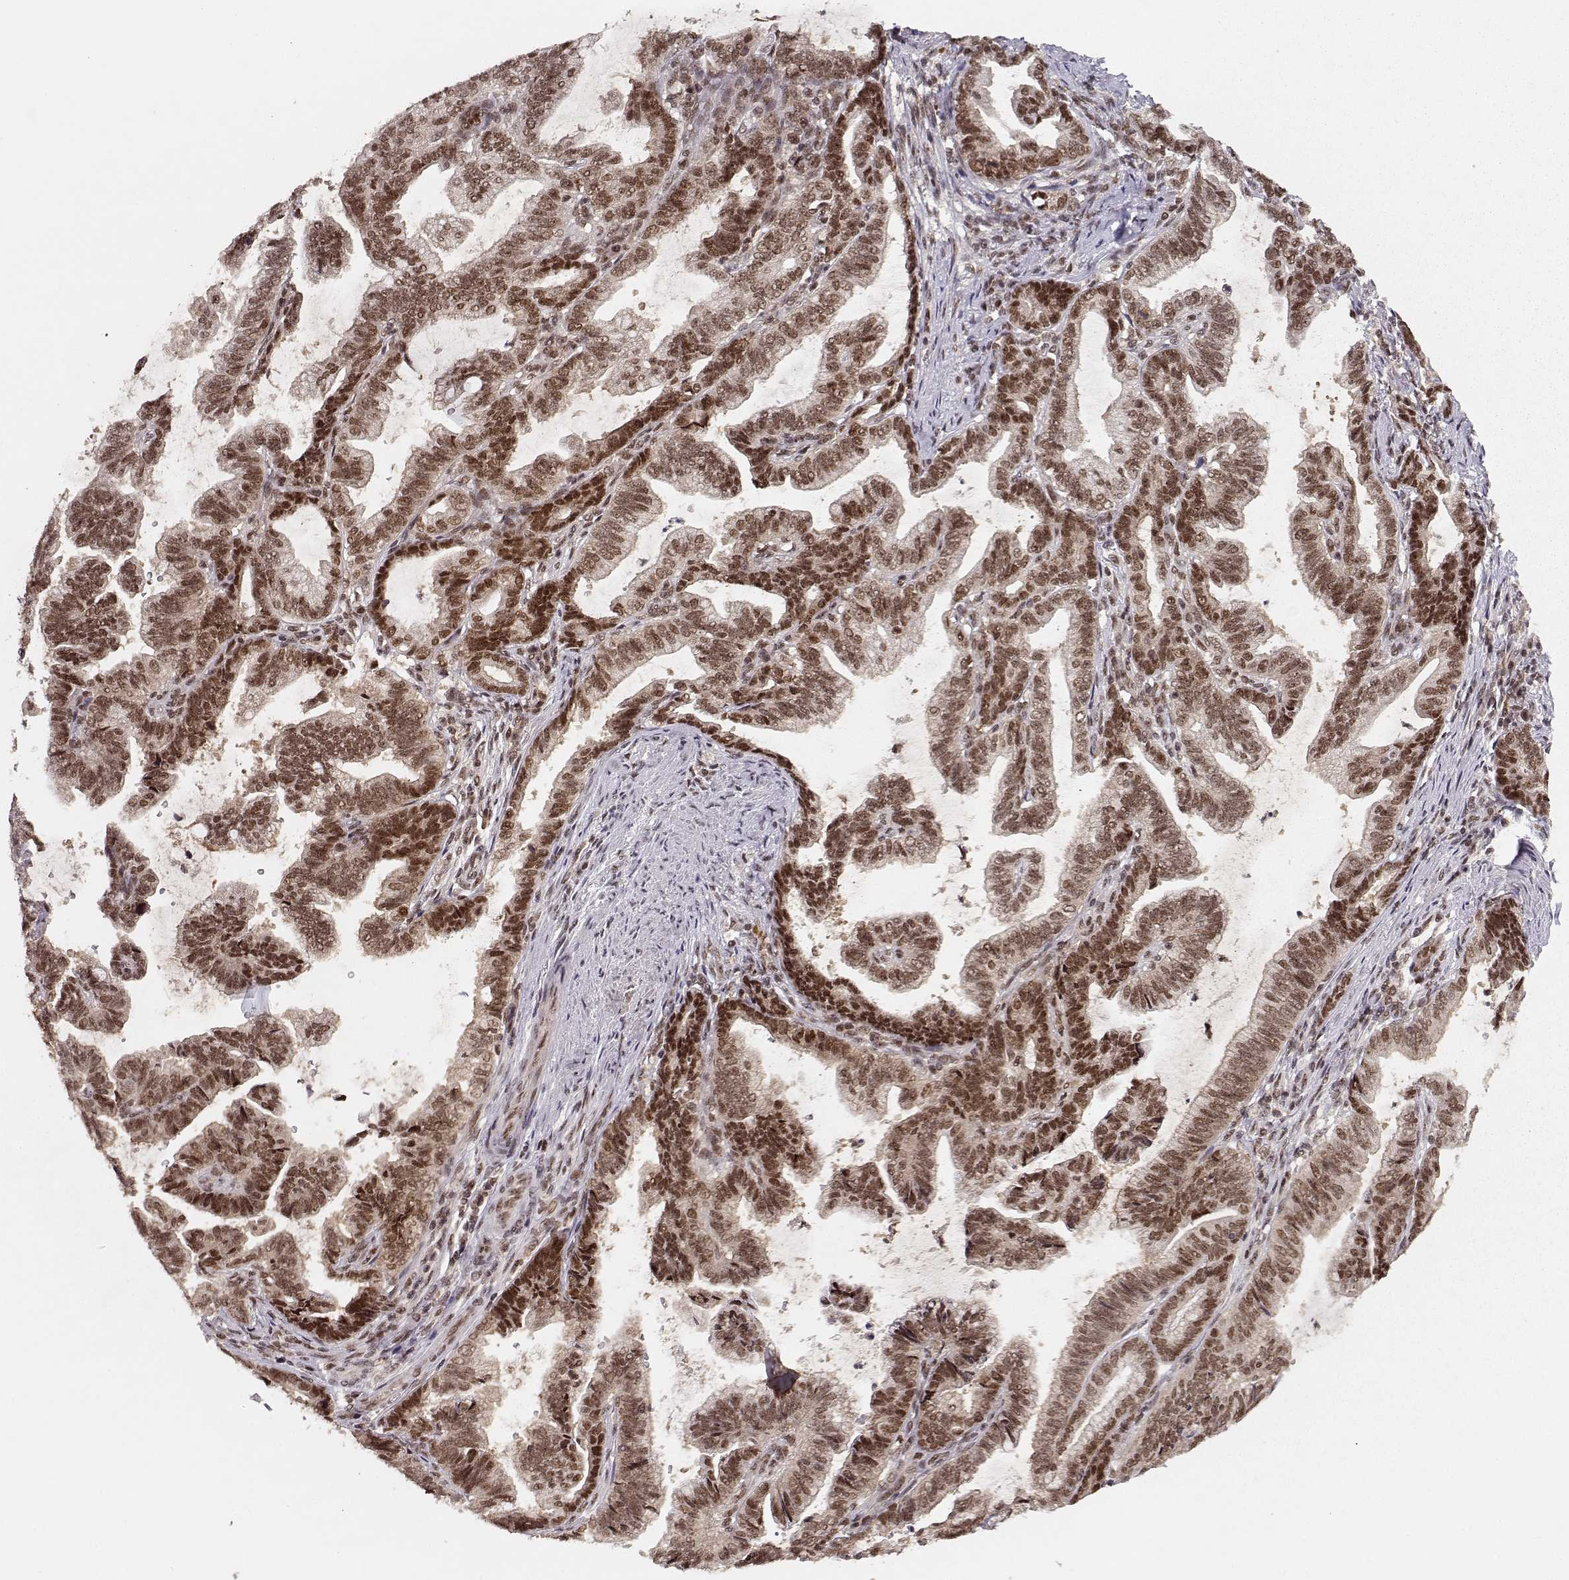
{"staining": {"intensity": "strong", "quantity": ">75%", "location": "nuclear"}, "tissue": "stomach cancer", "cell_type": "Tumor cells", "image_type": "cancer", "snomed": [{"axis": "morphology", "description": "Adenocarcinoma, NOS"}, {"axis": "topography", "description": "Stomach"}], "caption": "Protein staining demonstrates strong nuclear expression in about >75% of tumor cells in adenocarcinoma (stomach).", "gene": "CSNK2A1", "patient": {"sex": "male", "age": 83}}